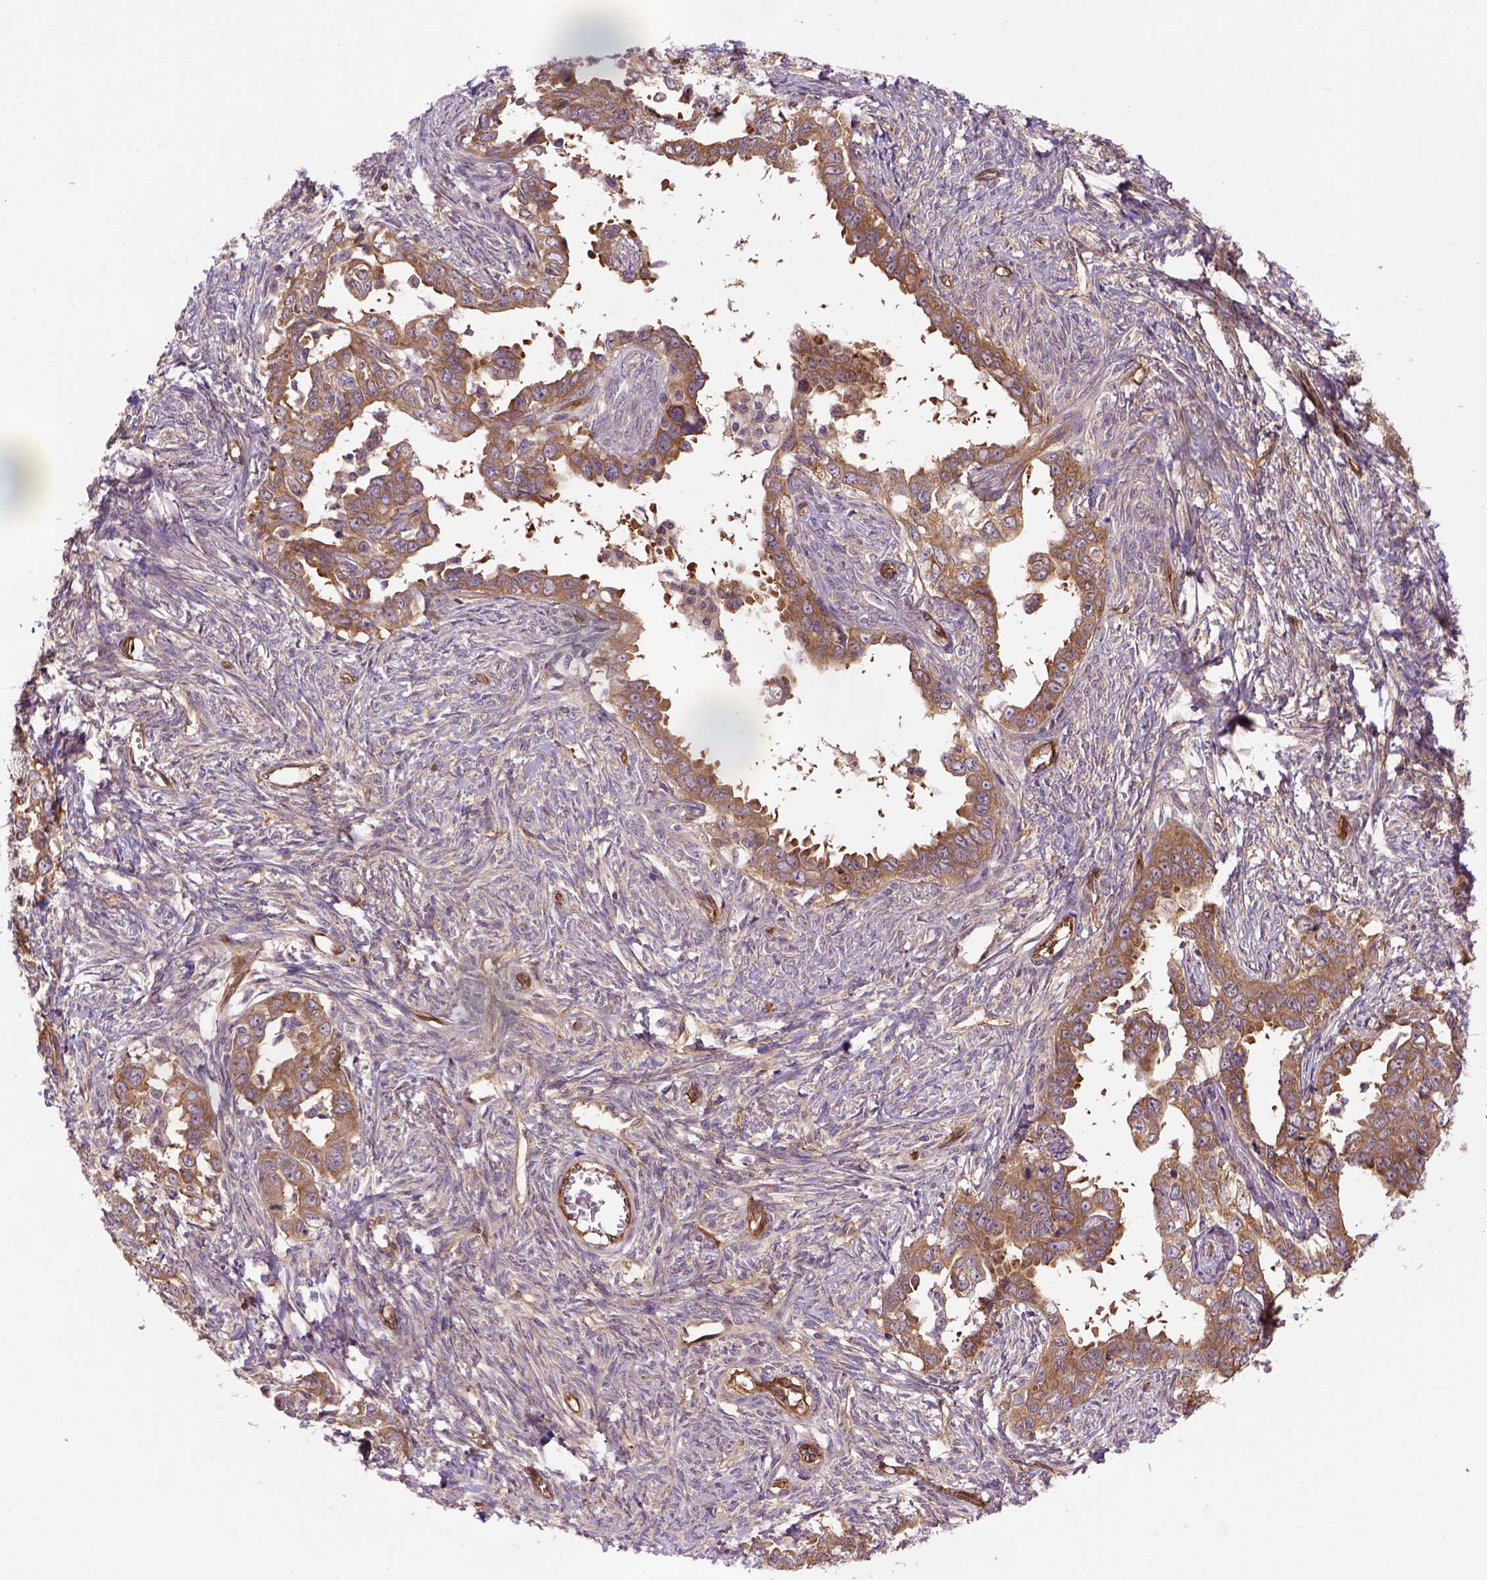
{"staining": {"intensity": "moderate", "quantity": ">75%", "location": "cytoplasmic/membranous"}, "tissue": "ovarian cancer", "cell_type": "Tumor cells", "image_type": "cancer", "snomed": [{"axis": "morphology", "description": "Cystadenocarcinoma, serous, NOS"}, {"axis": "topography", "description": "Ovary"}], "caption": "Protein staining of ovarian cancer (serous cystadenocarcinoma) tissue demonstrates moderate cytoplasmic/membranous positivity in about >75% of tumor cells.", "gene": "CASKIN2", "patient": {"sex": "female", "age": 69}}